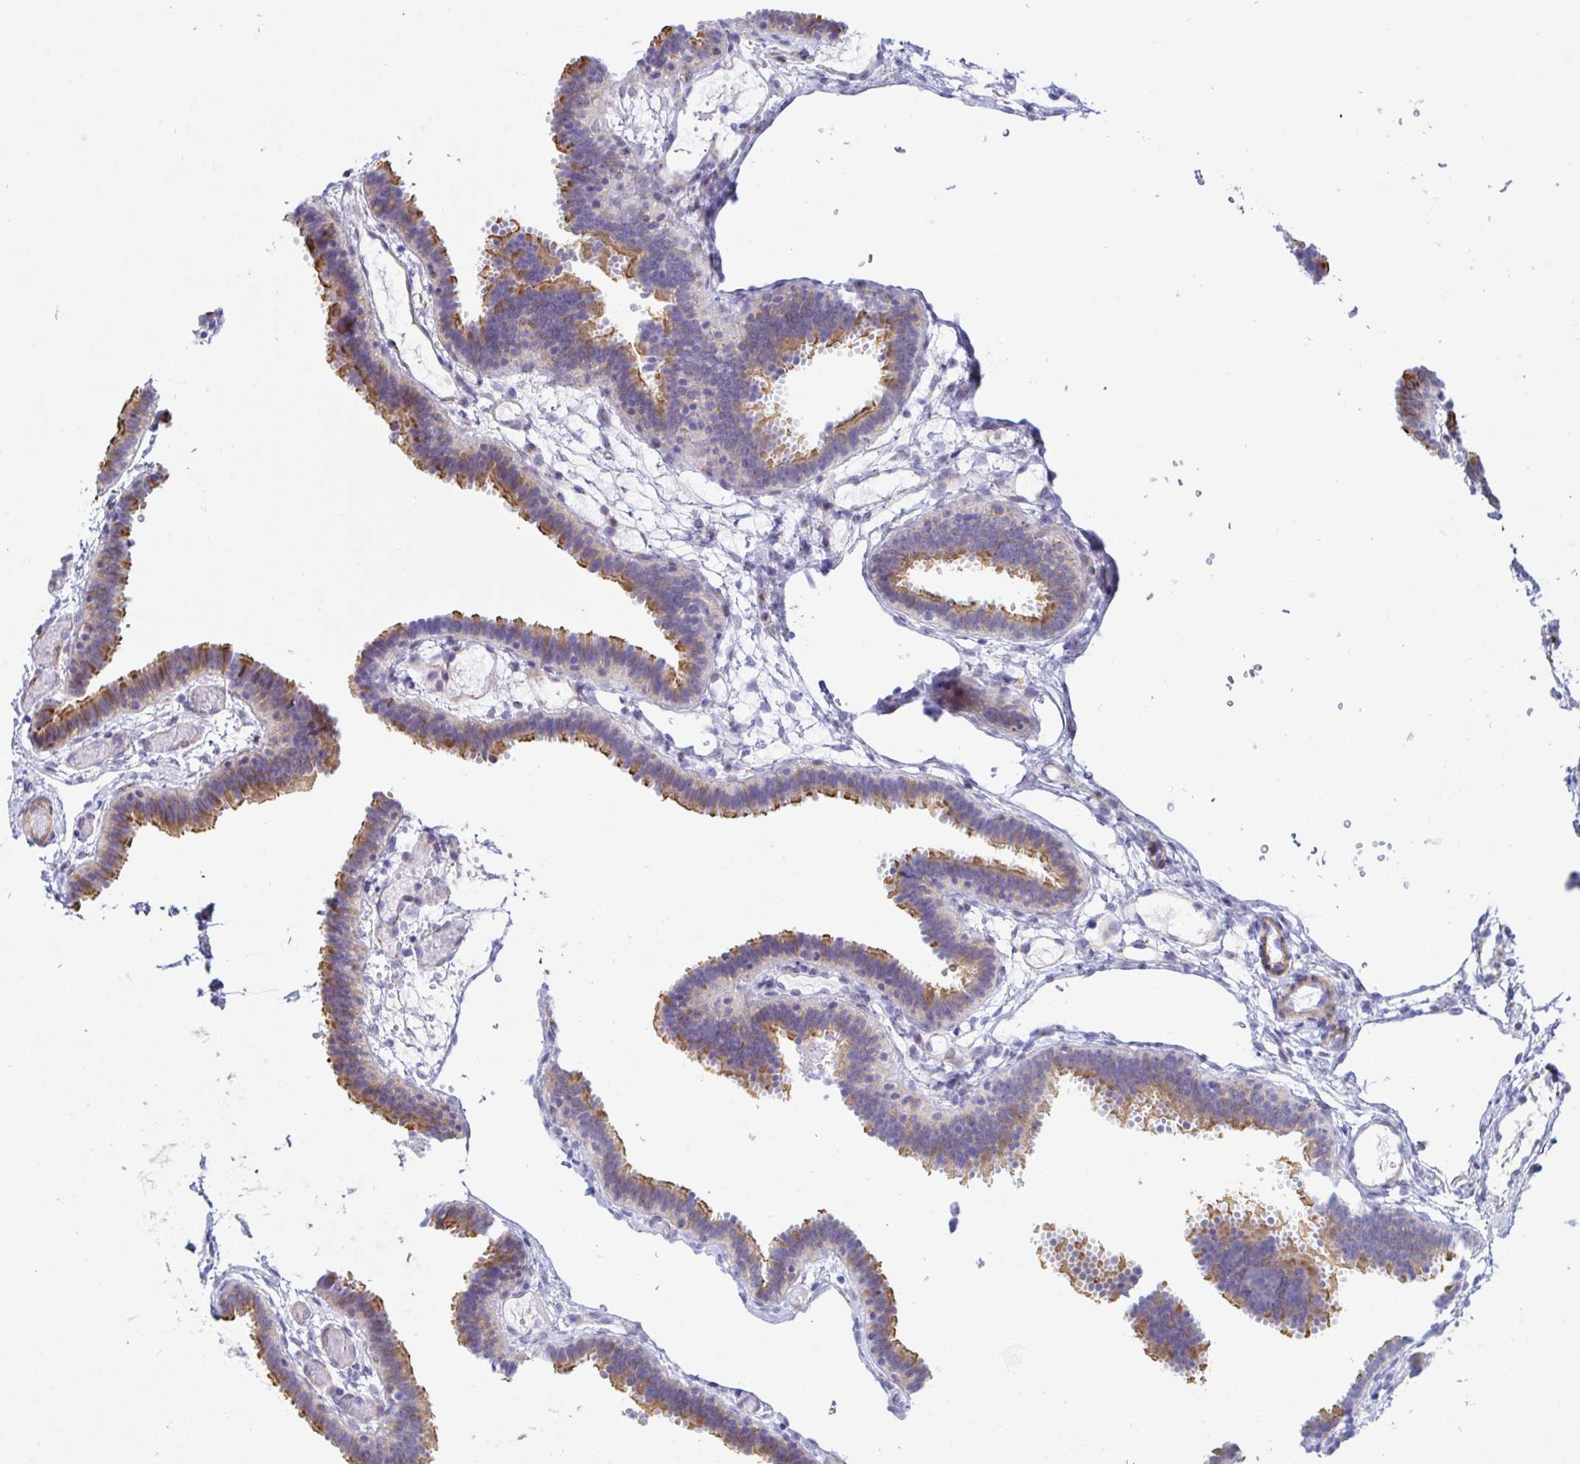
{"staining": {"intensity": "moderate", "quantity": "25%-75%", "location": "cytoplasmic/membranous"}, "tissue": "fallopian tube", "cell_type": "Glandular cells", "image_type": "normal", "snomed": [{"axis": "morphology", "description": "Normal tissue, NOS"}, {"axis": "topography", "description": "Fallopian tube"}], "caption": "Moderate cytoplasmic/membranous protein positivity is seen in approximately 25%-75% of glandular cells in fallopian tube. (IHC, brightfield microscopy, high magnification).", "gene": "PINLYP", "patient": {"sex": "female", "age": 37}}